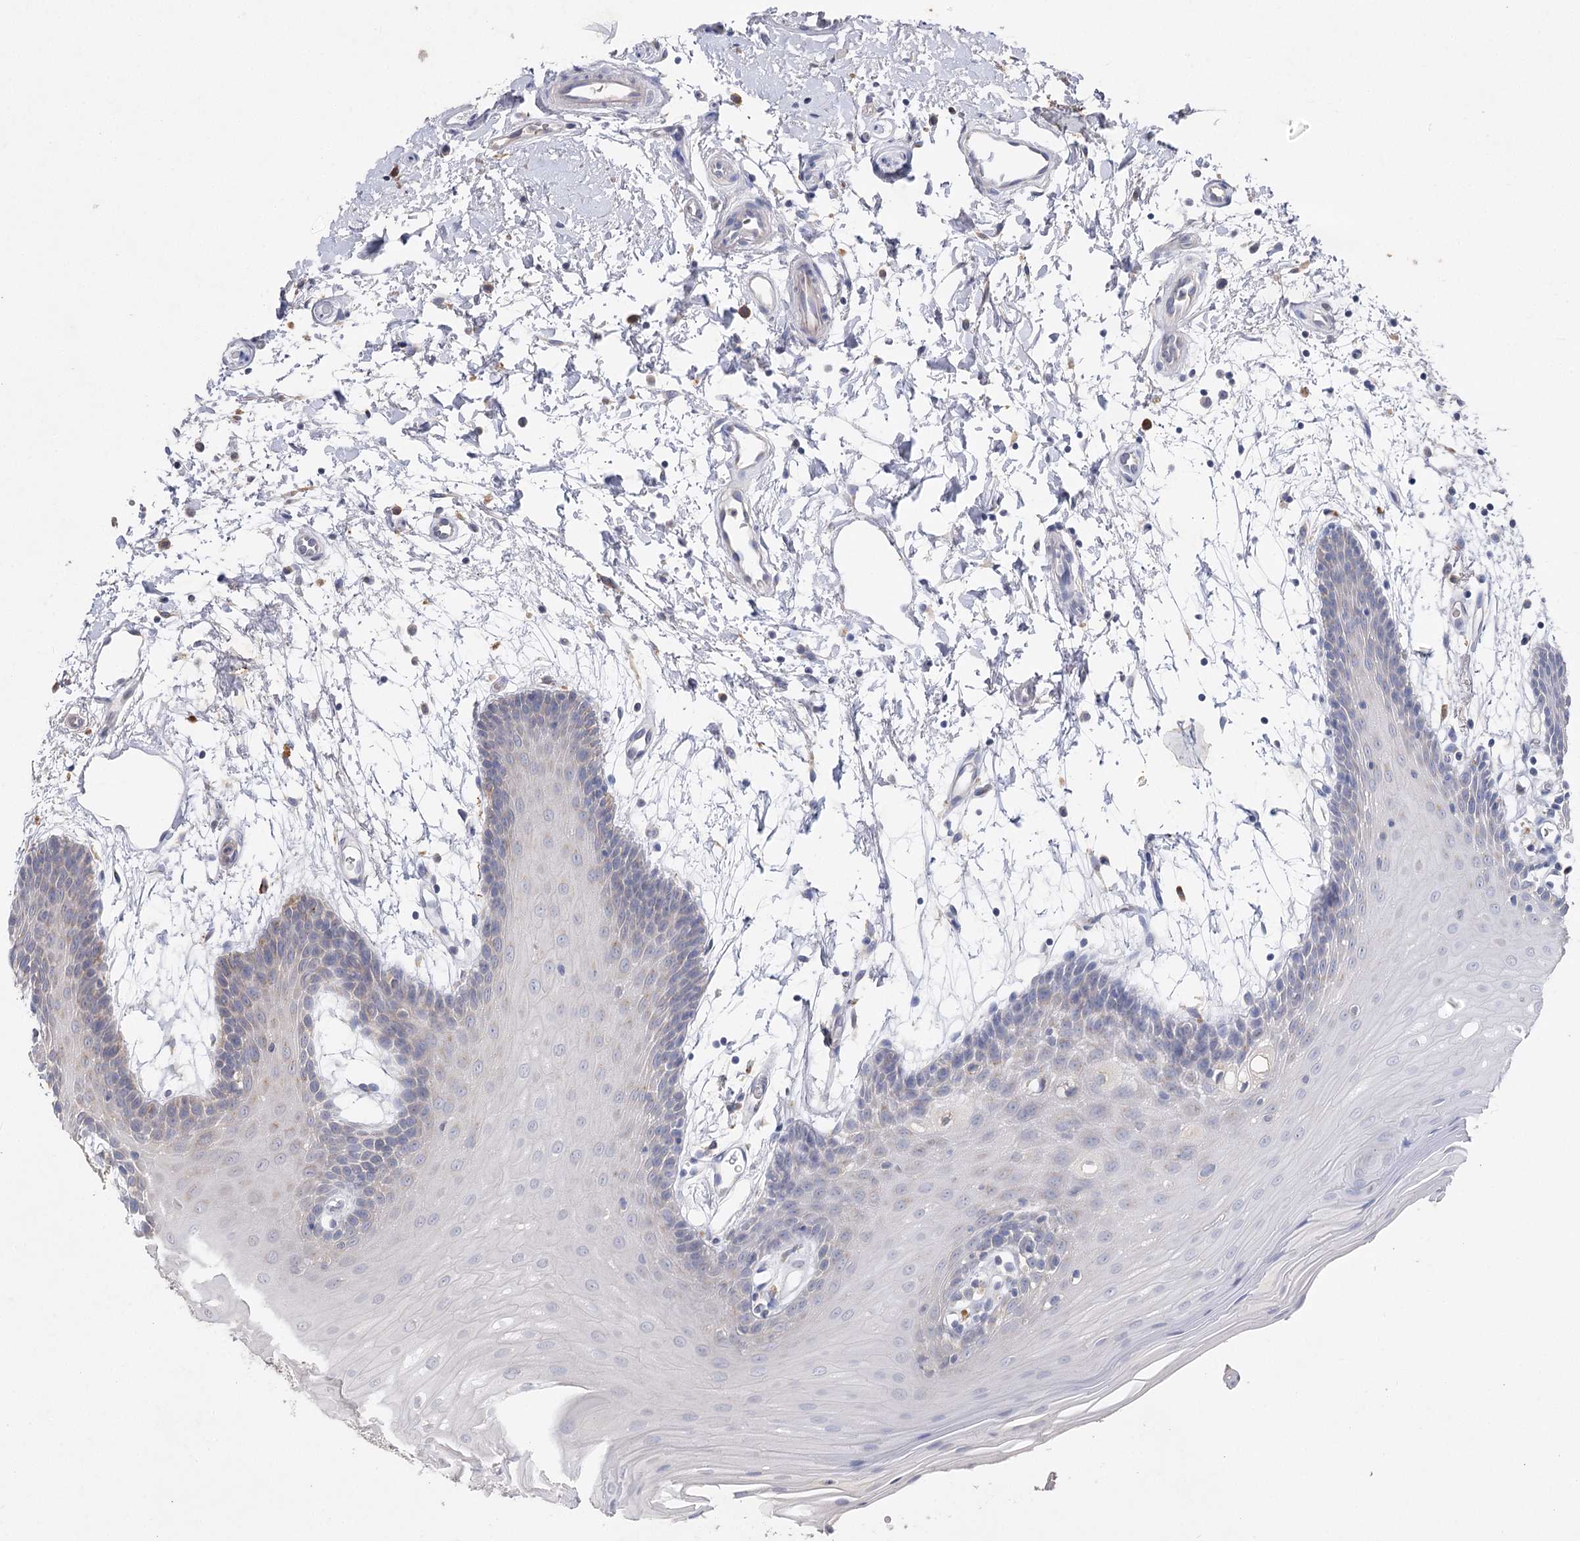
{"staining": {"intensity": "negative", "quantity": "none", "location": "none"}, "tissue": "oral mucosa", "cell_type": "Squamous epithelial cells", "image_type": "normal", "snomed": [{"axis": "morphology", "description": "Normal tissue, NOS"}, {"axis": "topography", "description": "Skeletal muscle"}, {"axis": "topography", "description": "Oral tissue"}, {"axis": "topography", "description": "Salivary gland"}, {"axis": "topography", "description": "Peripheral nerve tissue"}], "caption": "Squamous epithelial cells show no significant positivity in unremarkable oral mucosa. (Immunohistochemistry (ihc), brightfield microscopy, high magnification).", "gene": "IL1RAP", "patient": {"sex": "male", "age": 54}}